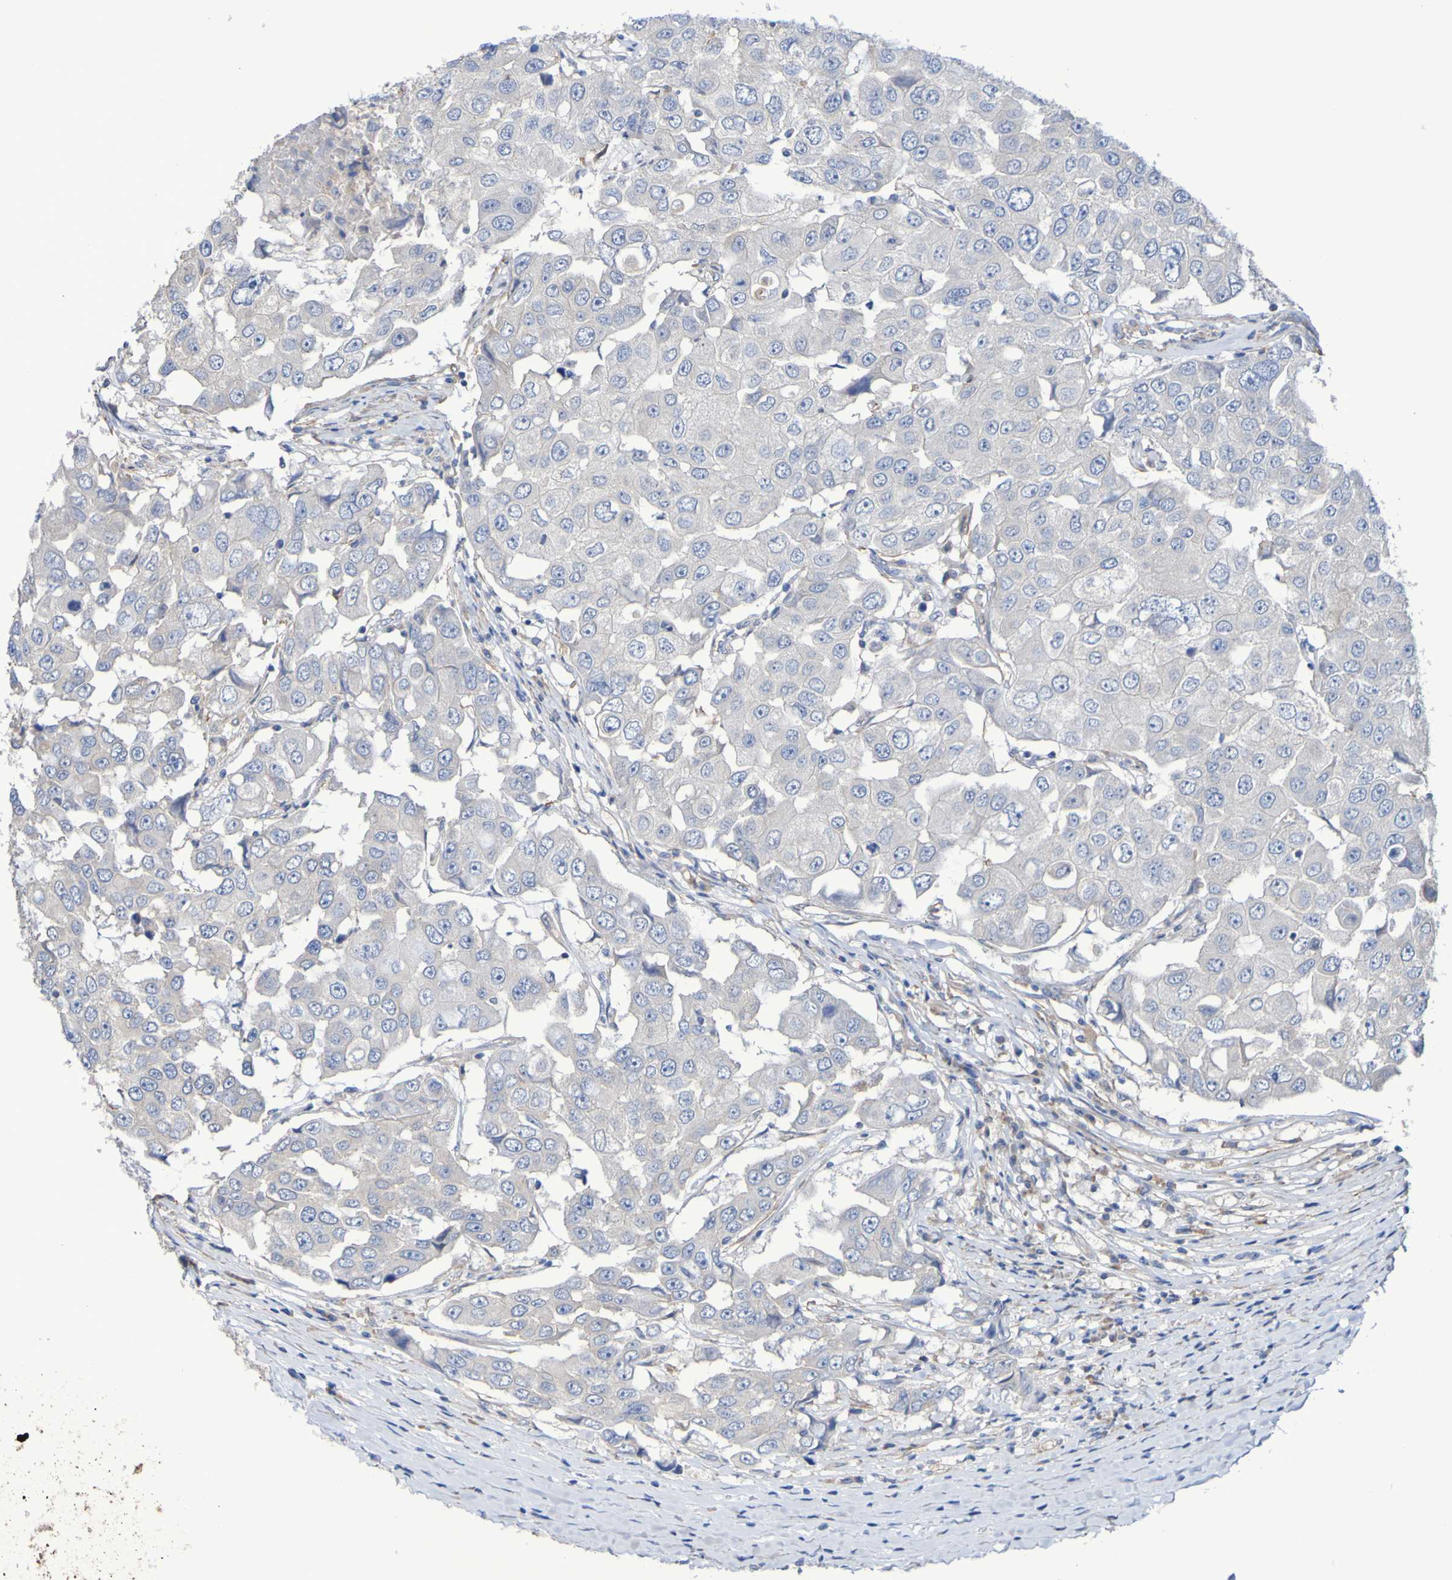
{"staining": {"intensity": "negative", "quantity": "none", "location": "none"}, "tissue": "breast cancer", "cell_type": "Tumor cells", "image_type": "cancer", "snomed": [{"axis": "morphology", "description": "Duct carcinoma"}, {"axis": "topography", "description": "Breast"}], "caption": "This is a micrograph of immunohistochemistry staining of invasive ductal carcinoma (breast), which shows no expression in tumor cells. (DAB (3,3'-diaminobenzidine) IHC with hematoxylin counter stain).", "gene": "SRPRB", "patient": {"sex": "female", "age": 27}}